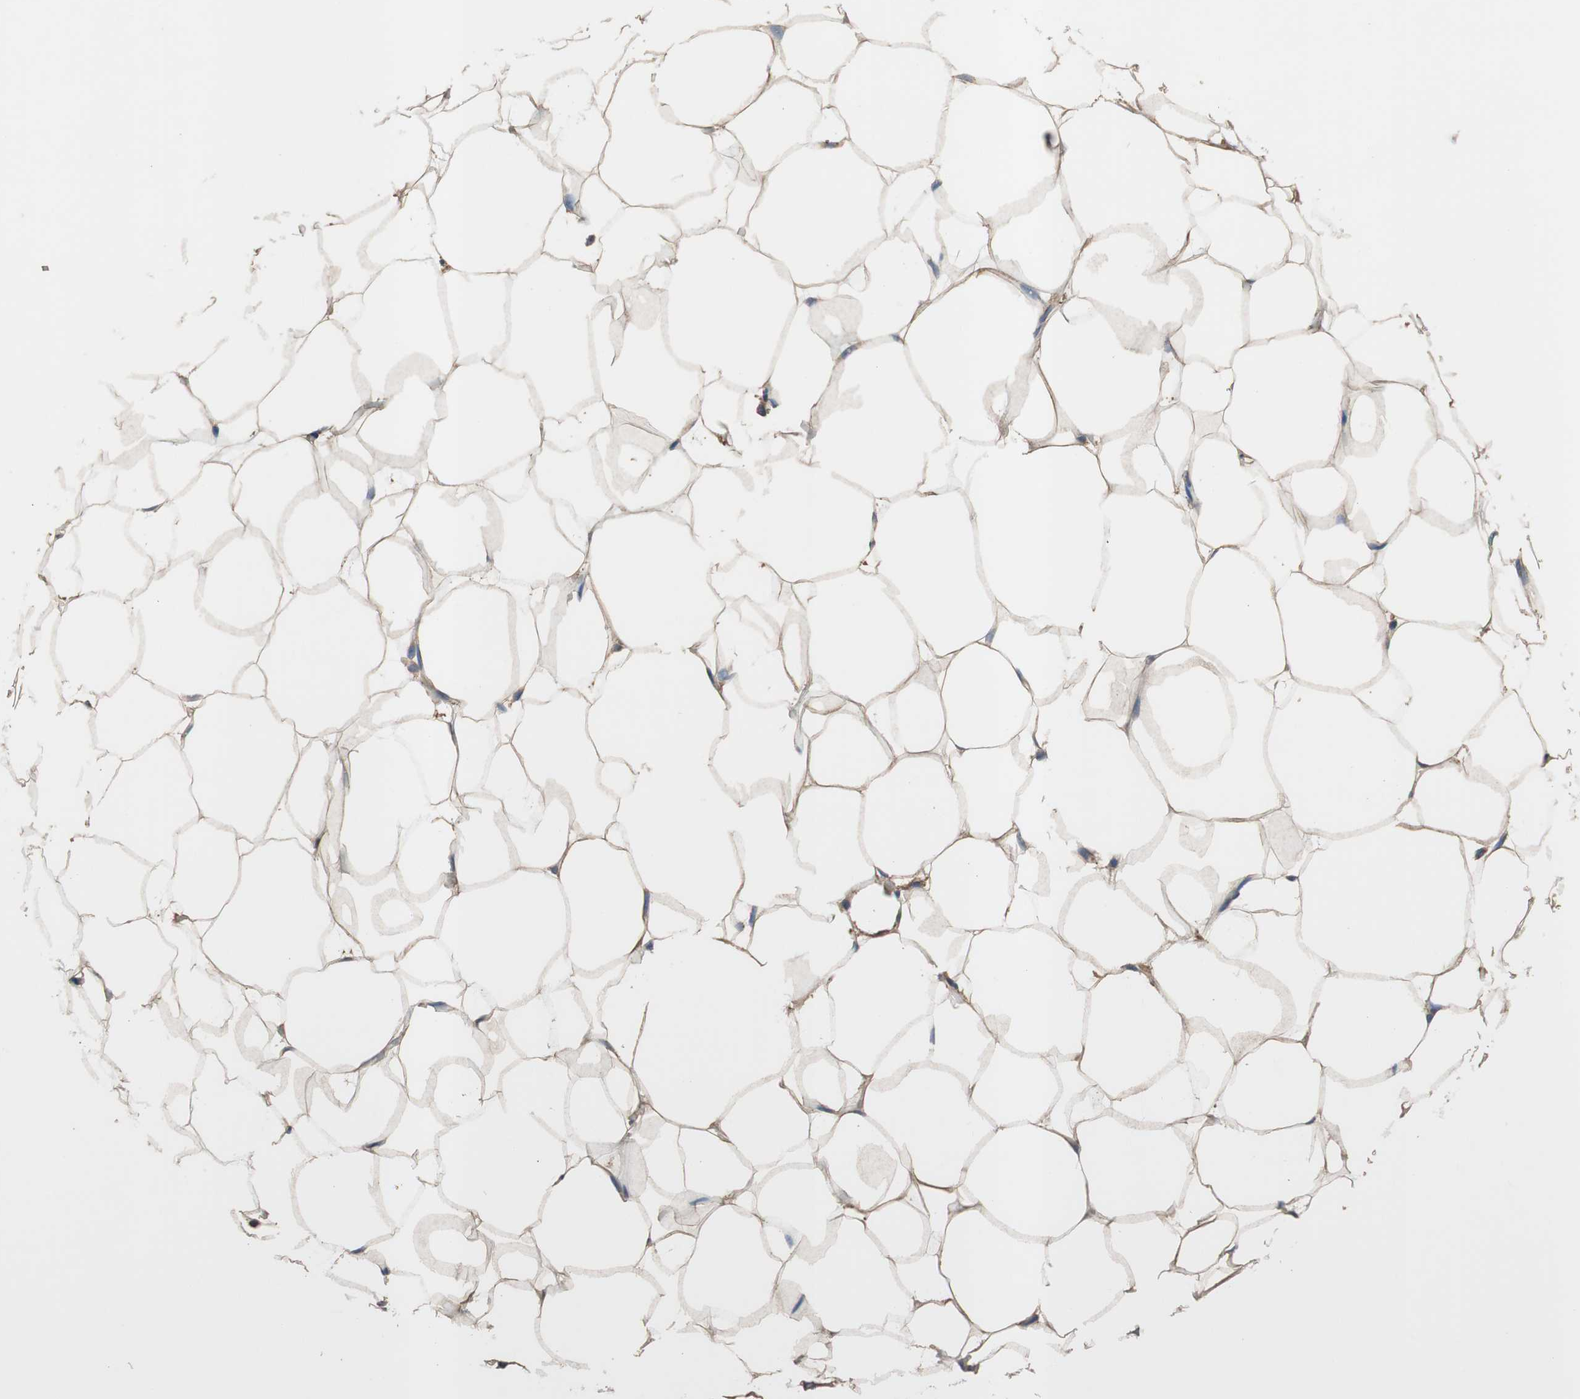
{"staining": {"intensity": "moderate", "quantity": "25%-75%", "location": "cytoplasmic/membranous"}, "tissue": "adipose tissue", "cell_type": "Adipocytes", "image_type": "normal", "snomed": [{"axis": "morphology", "description": "Normal tissue, NOS"}, {"axis": "topography", "description": "Breast"}, {"axis": "topography", "description": "Adipose tissue"}], "caption": "Adipocytes demonstrate medium levels of moderate cytoplasmic/membranous staining in about 25%-75% of cells in normal adipose tissue. (IHC, brightfield microscopy, high magnification).", "gene": "CALML3", "patient": {"sex": "female", "age": 25}}